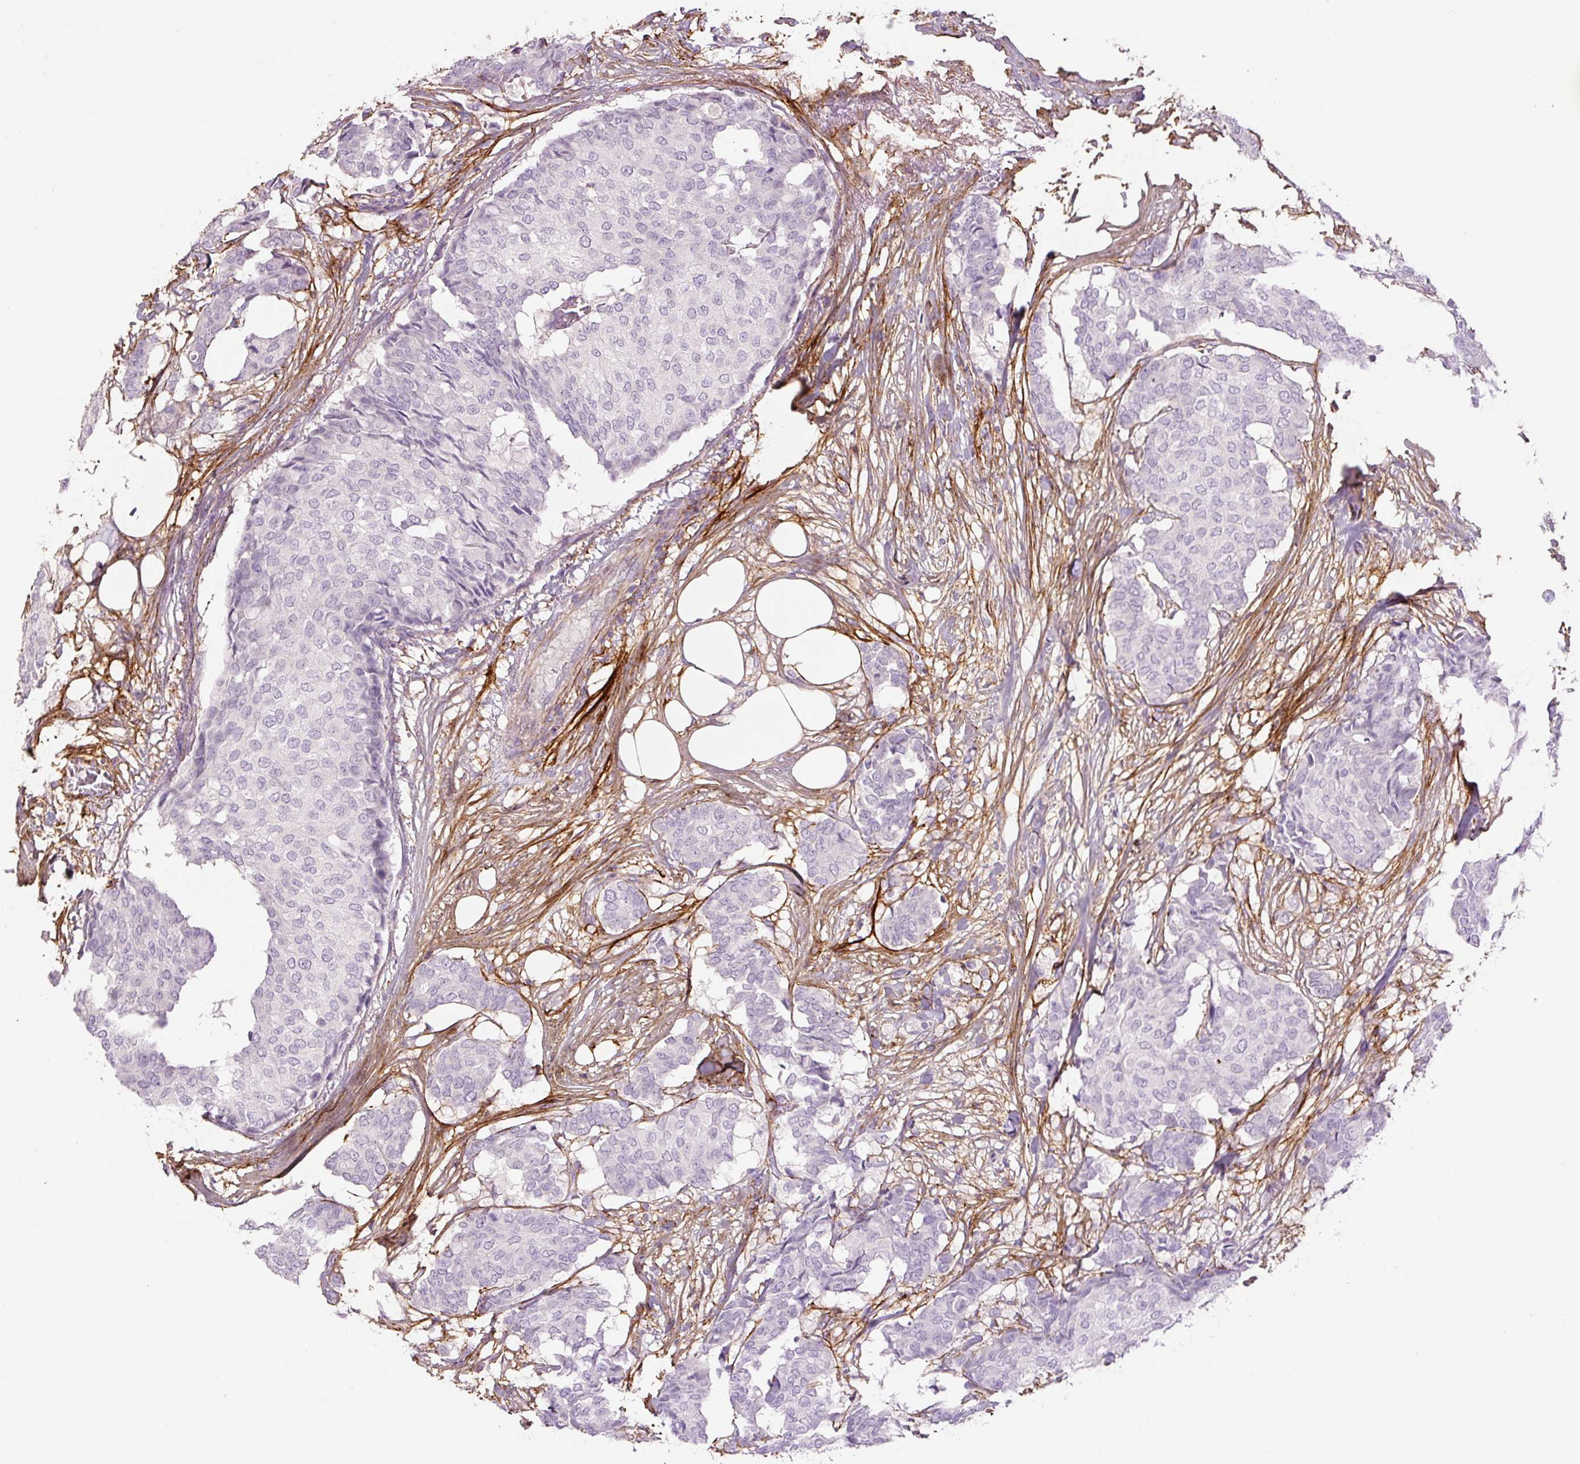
{"staining": {"intensity": "negative", "quantity": "none", "location": "none"}, "tissue": "breast cancer", "cell_type": "Tumor cells", "image_type": "cancer", "snomed": [{"axis": "morphology", "description": "Duct carcinoma"}, {"axis": "topography", "description": "Breast"}], "caption": "Immunohistochemistry (IHC) image of human breast cancer (invasive ductal carcinoma) stained for a protein (brown), which demonstrates no staining in tumor cells.", "gene": "FBN1", "patient": {"sex": "female", "age": 75}}